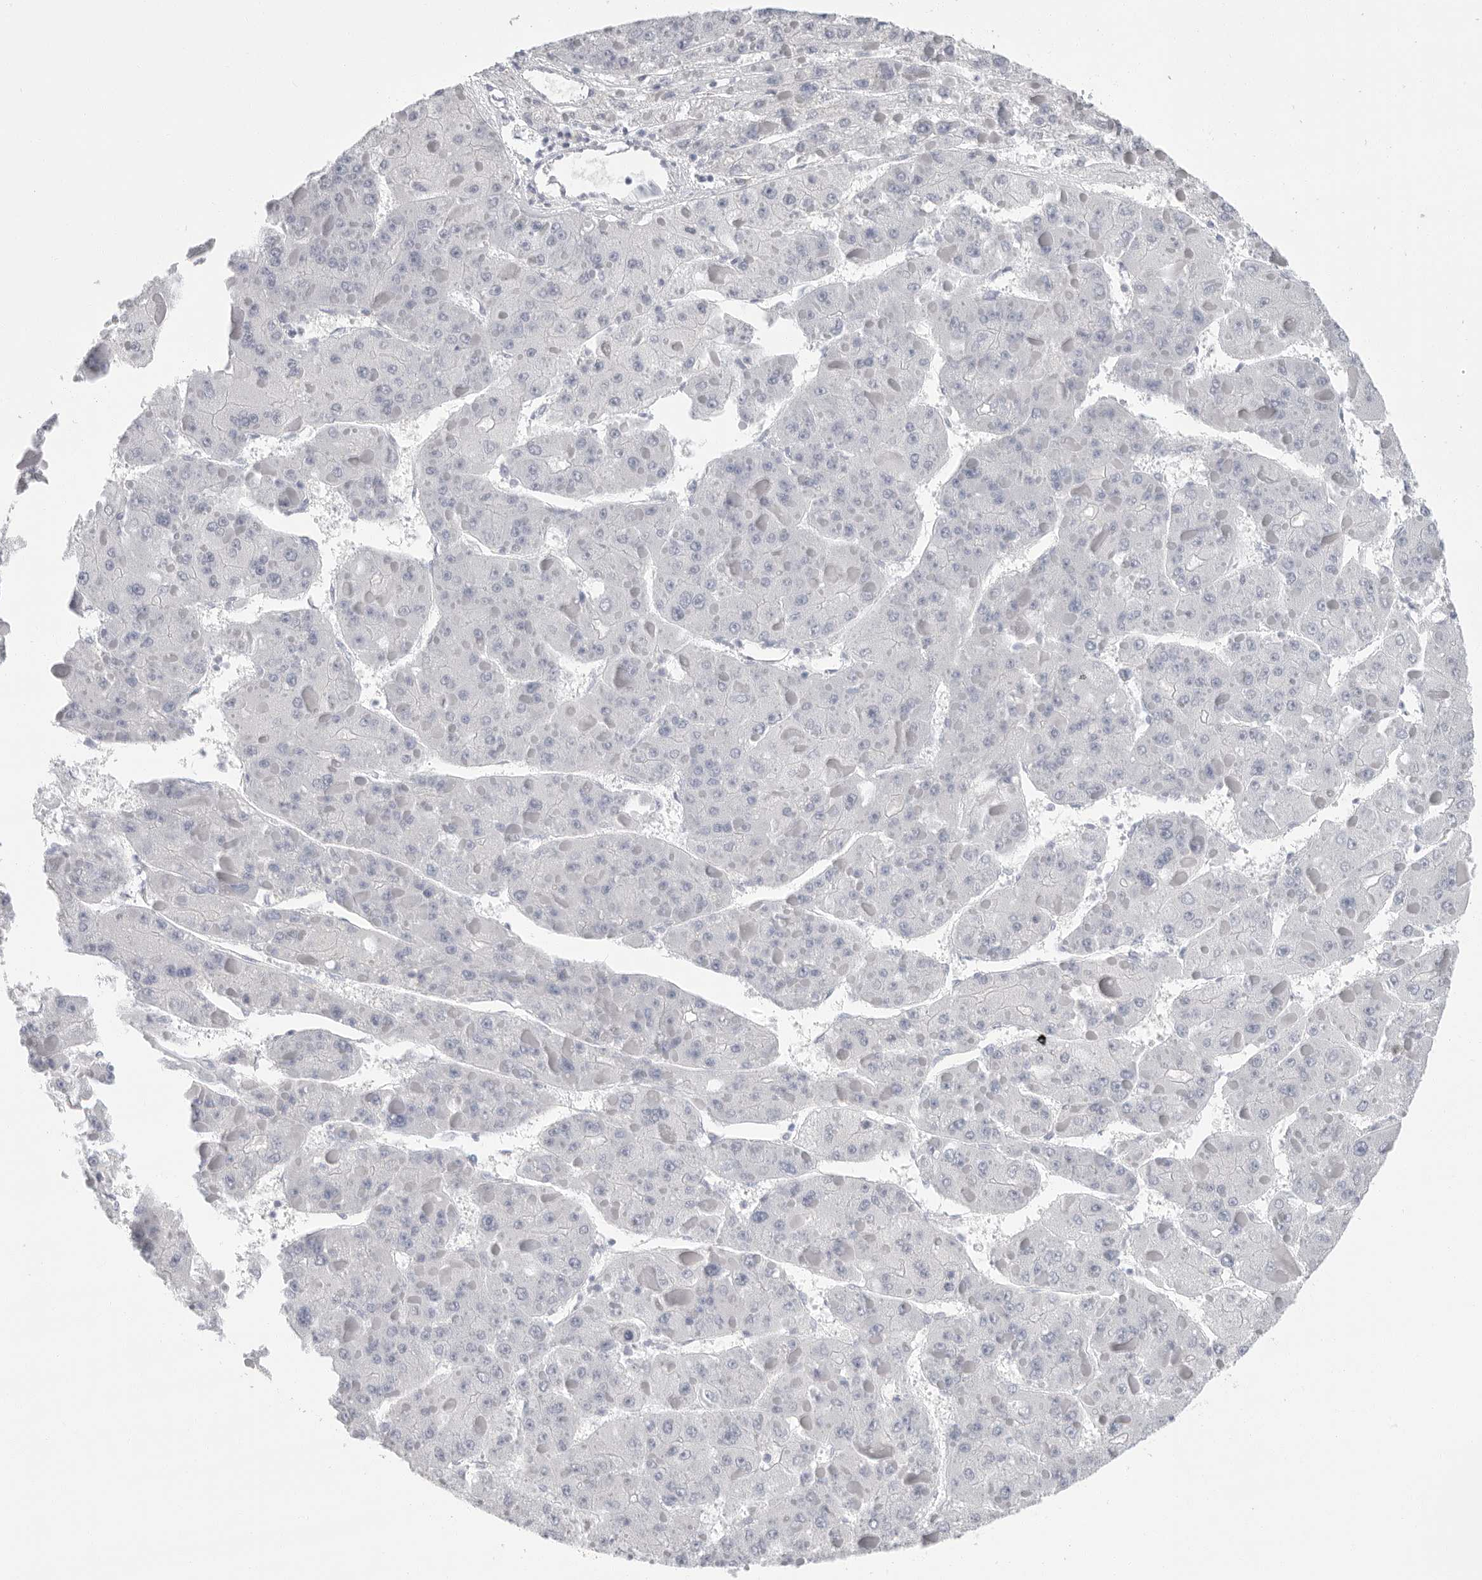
{"staining": {"intensity": "negative", "quantity": "none", "location": "none"}, "tissue": "liver cancer", "cell_type": "Tumor cells", "image_type": "cancer", "snomed": [{"axis": "morphology", "description": "Carcinoma, Hepatocellular, NOS"}, {"axis": "topography", "description": "Liver"}], "caption": "The immunohistochemistry (IHC) histopathology image has no significant positivity in tumor cells of hepatocellular carcinoma (liver) tissue.", "gene": "ARHGEF10", "patient": {"sex": "female", "age": 73}}